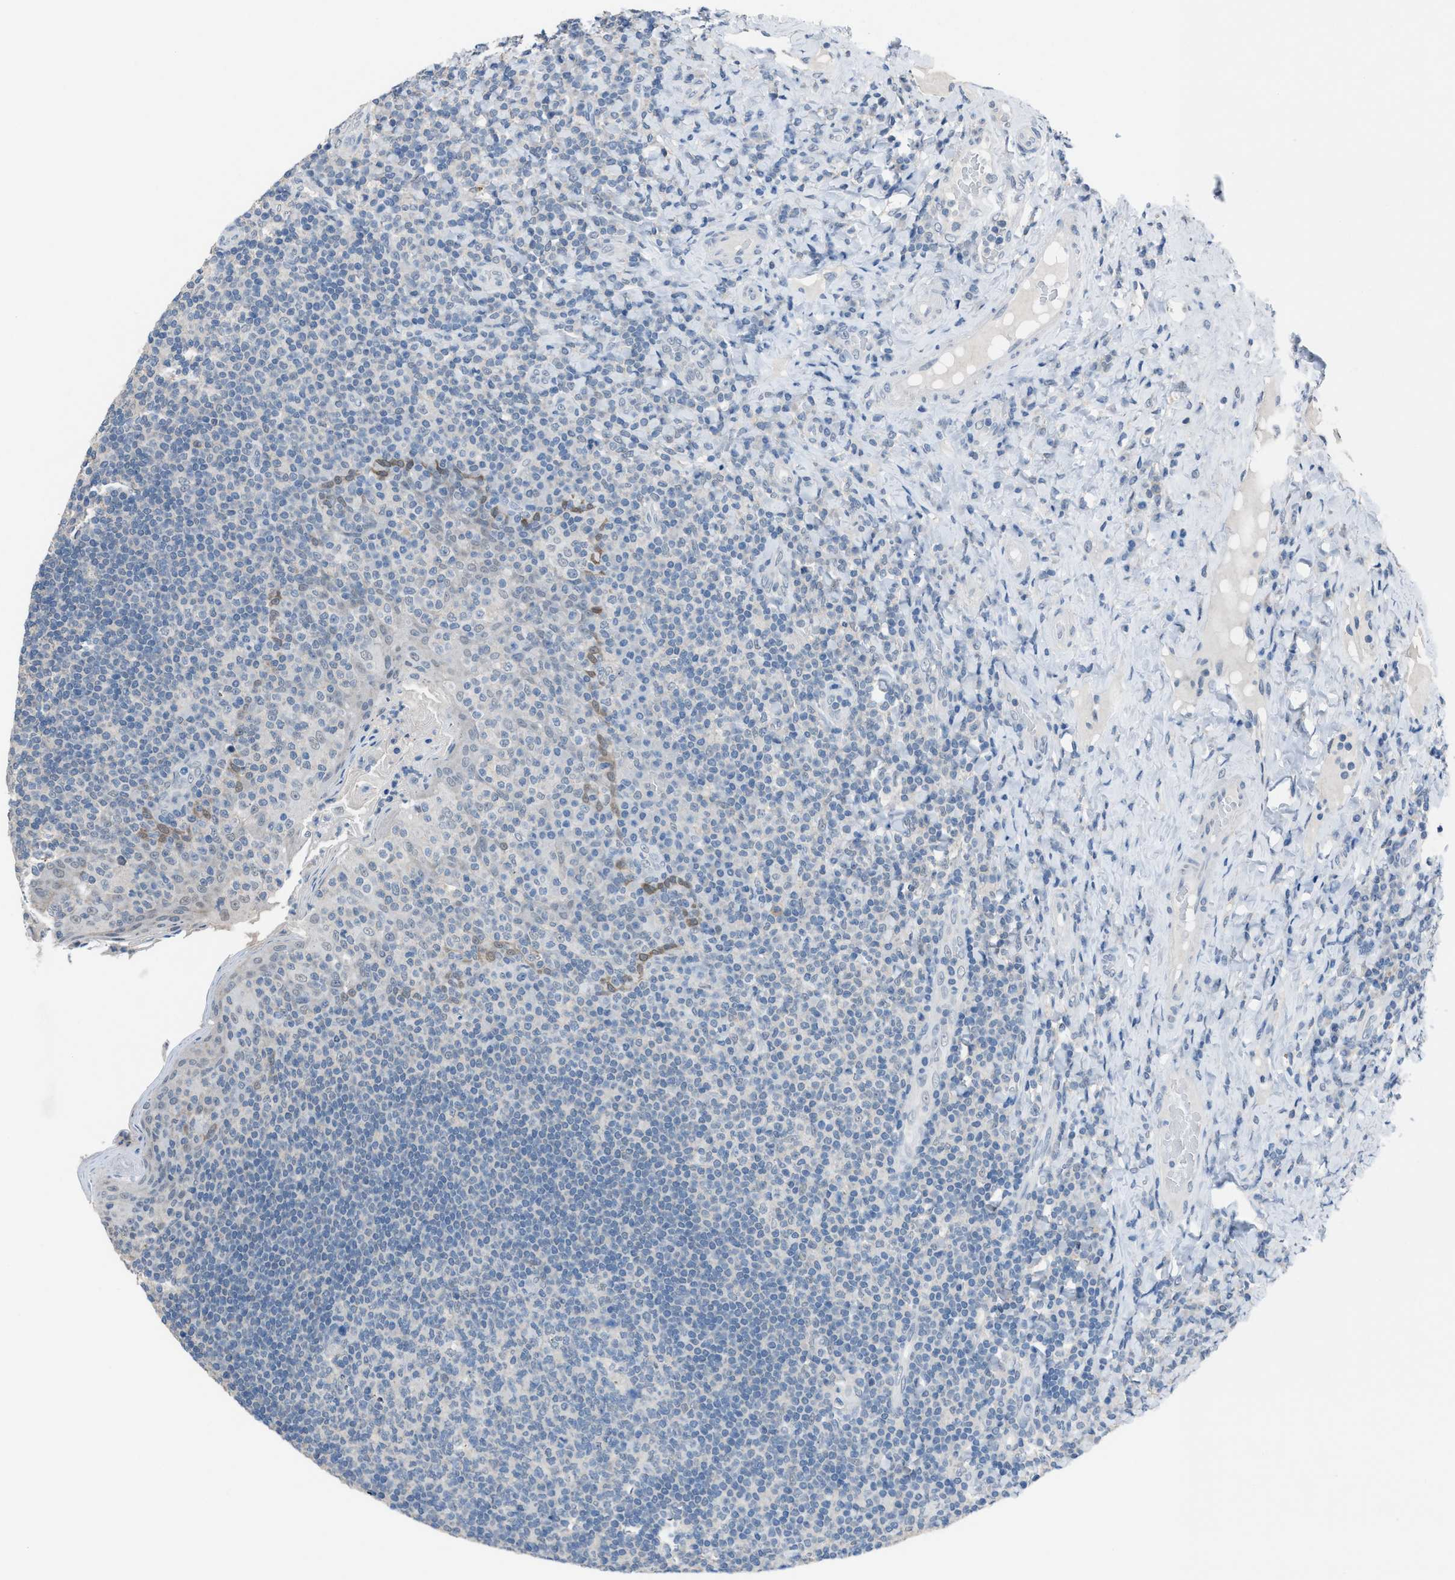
{"staining": {"intensity": "negative", "quantity": "none", "location": "none"}, "tissue": "tonsil", "cell_type": "Germinal center cells", "image_type": "normal", "snomed": [{"axis": "morphology", "description": "Normal tissue, NOS"}, {"axis": "topography", "description": "Tonsil"}], "caption": "The histopathology image reveals no significant staining in germinal center cells of tonsil.", "gene": "ANAPC11", "patient": {"sex": "male", "age": 17}}